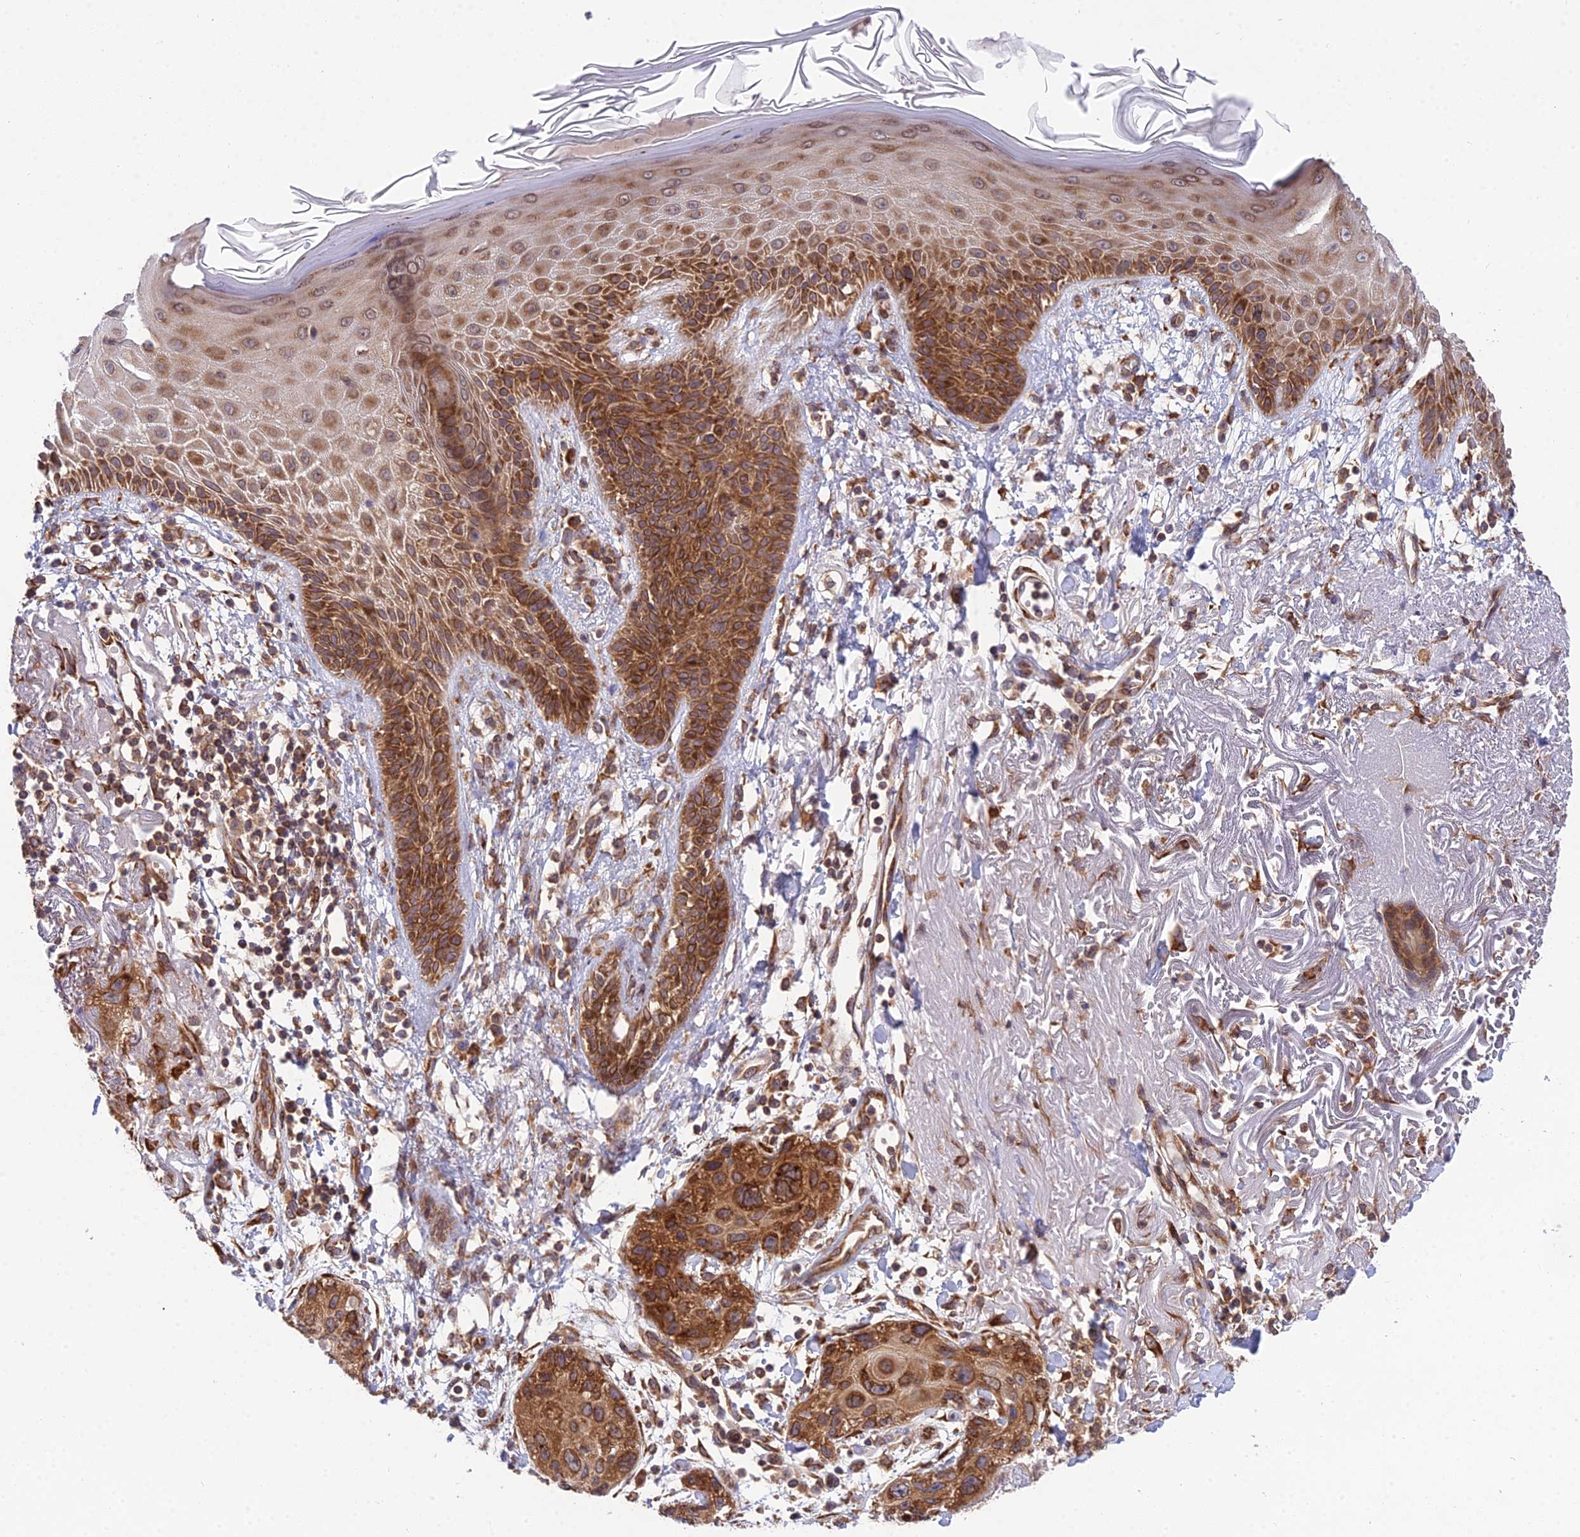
{"staining": {"intensity": "strong", "quantity": ">75%", "location": "cytoplasmic/membranous"}, "tissue": "skin cancer", "cell_type": "Tumor cells", "image_type": "cancer", "snomed": [{"axis": "morphology", "description": "Normal tissue, NOS"}, {"axis": "morphology", "description": "Squamous cell carcinoma, NOS"}, {"axis": "topography", "description": "Skin"}], "caption": "Brown immunohistochemical staining in skin squamous cell carcinoma shows strong cytoplasmic/membranous staining in about >75% of tumor cells.", "gene": "DHCR7", "patient": {"sex": "male", "age": 72}}